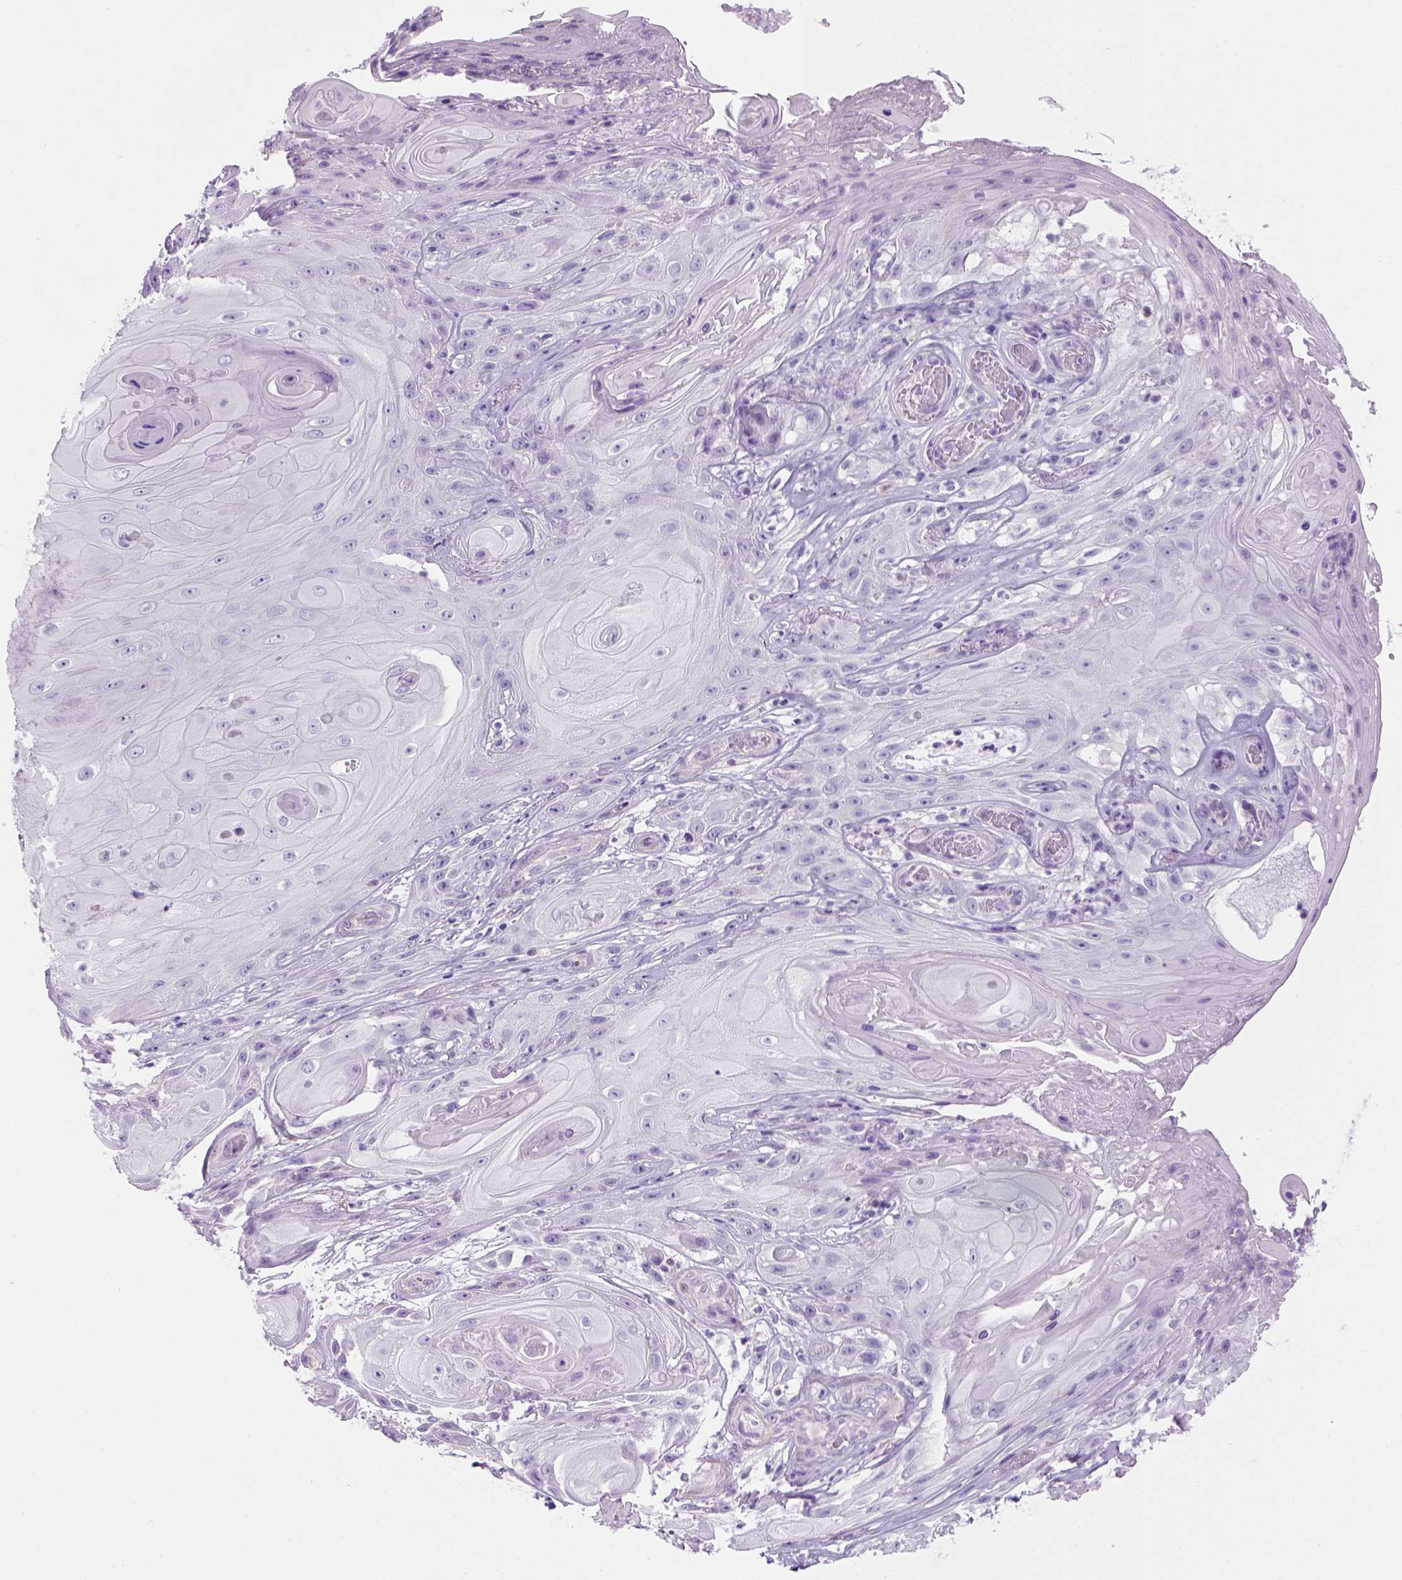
{"staining": {"intensity": "negative", "quantity": "none", "location": "none"}, "tissue": "skin cancer", "cell_type": "Tumor cells", "image_type": "cancer", "snomed": [{"axis": "morphology", "description": "Squamous cell carcinoma, NOS"}, {"axis": "topography", "description": "Skin"}], "caption": "Histopathology image shows no significant protein positivity in tumor cells of skin cancer (squamous cell carcinoma).", "gene": "ARHGEF33", "patient": {"sex": "male", "age": 62}}